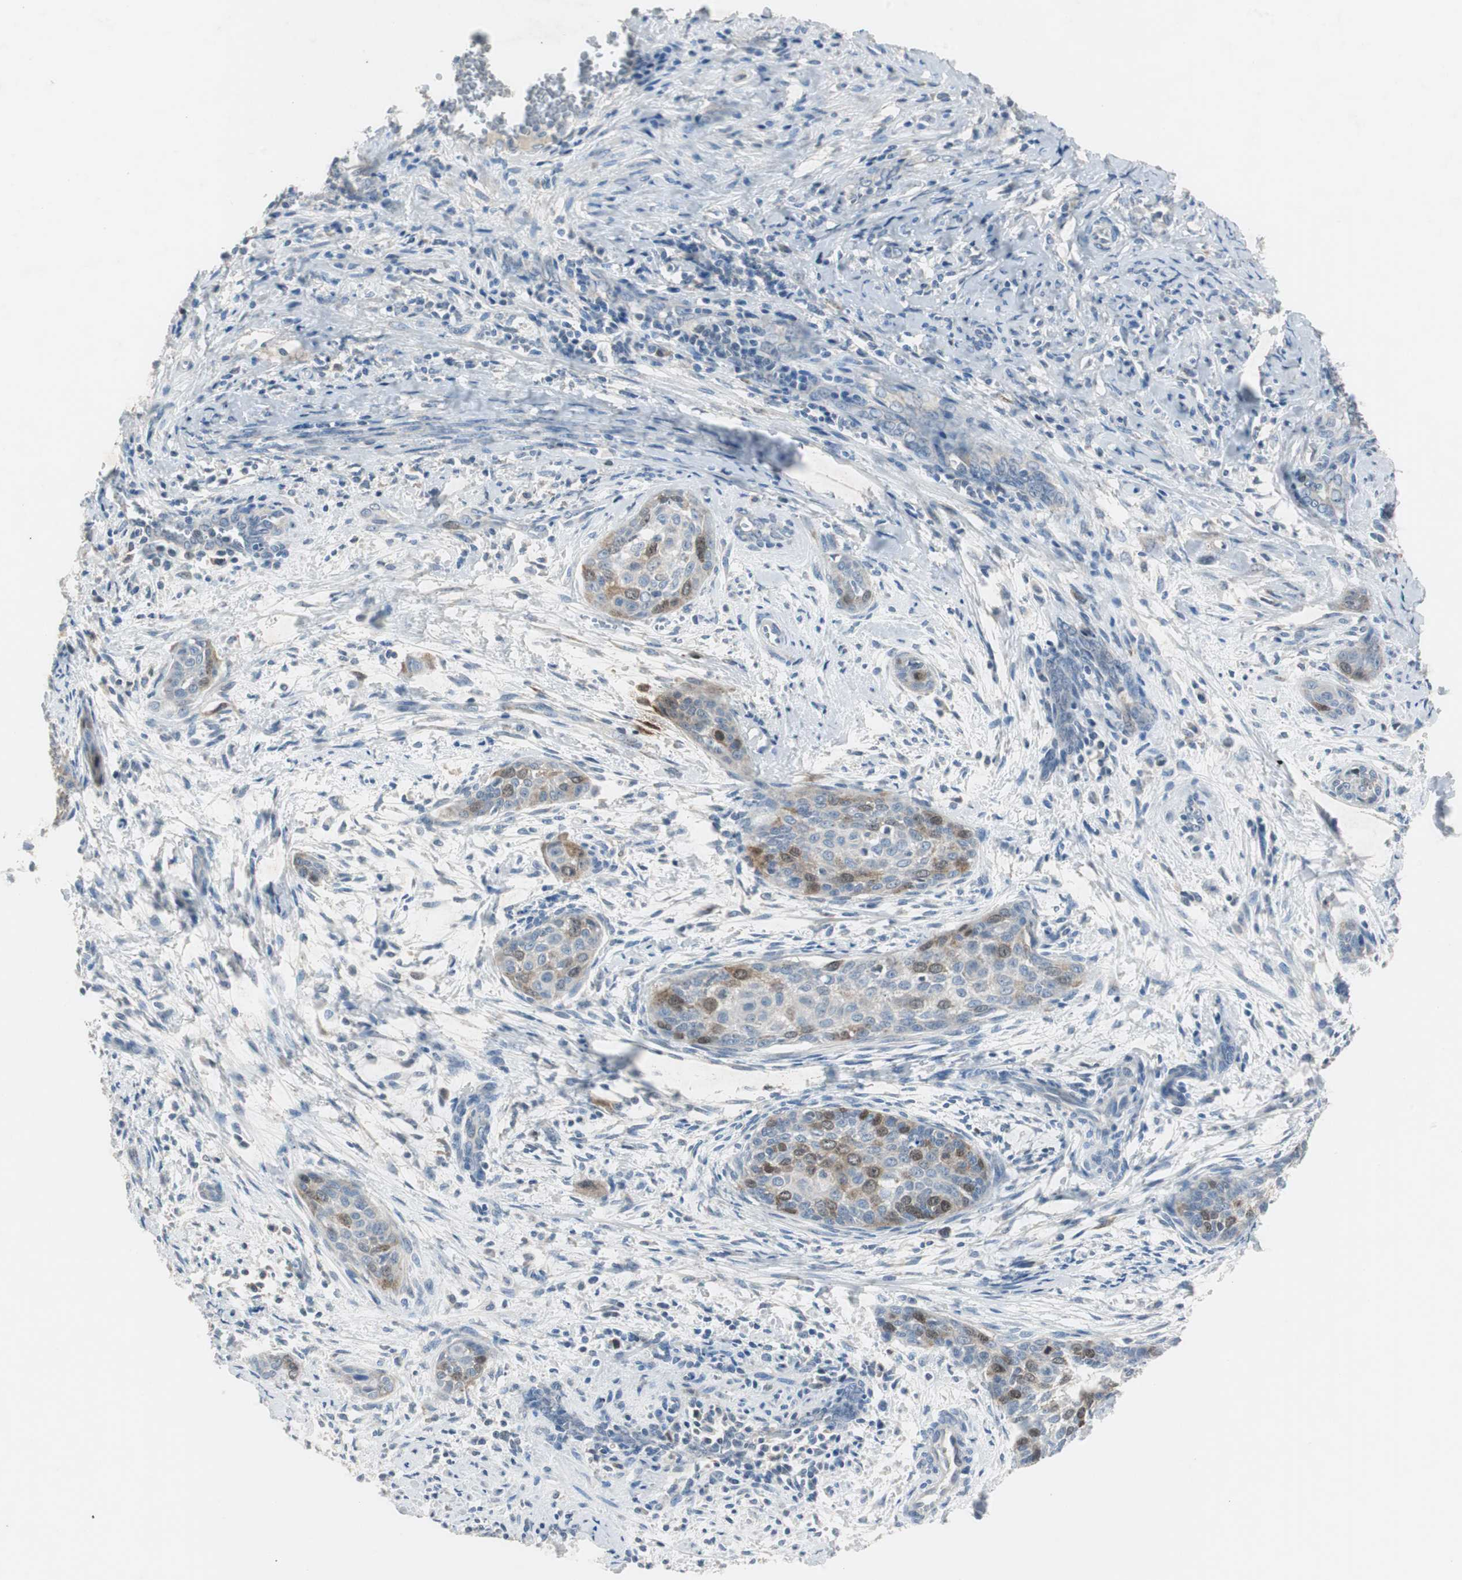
{"staining": {"intensity": "moderate", "quantity": "<25%", "location": "cytoplasmic/membranous"}, "tissue": "cervical cancer", "cell_type": "Tumor cells", "image_type": "cancer", "snomed": [{"axis": "morphology", "description": "Squamous cell carcinoma, NOS"}, {"axis": "topography", "description": "Cervix"}], "caption": "There is low levels of moderate cytoplasmic/membranous expression in tumor cells of cervical squamous cell carcinoma, as demonstrated by immunohistochemical staining (brown color).", "gene": "TK1", "patient": {"sex": "female", "age": 33}}